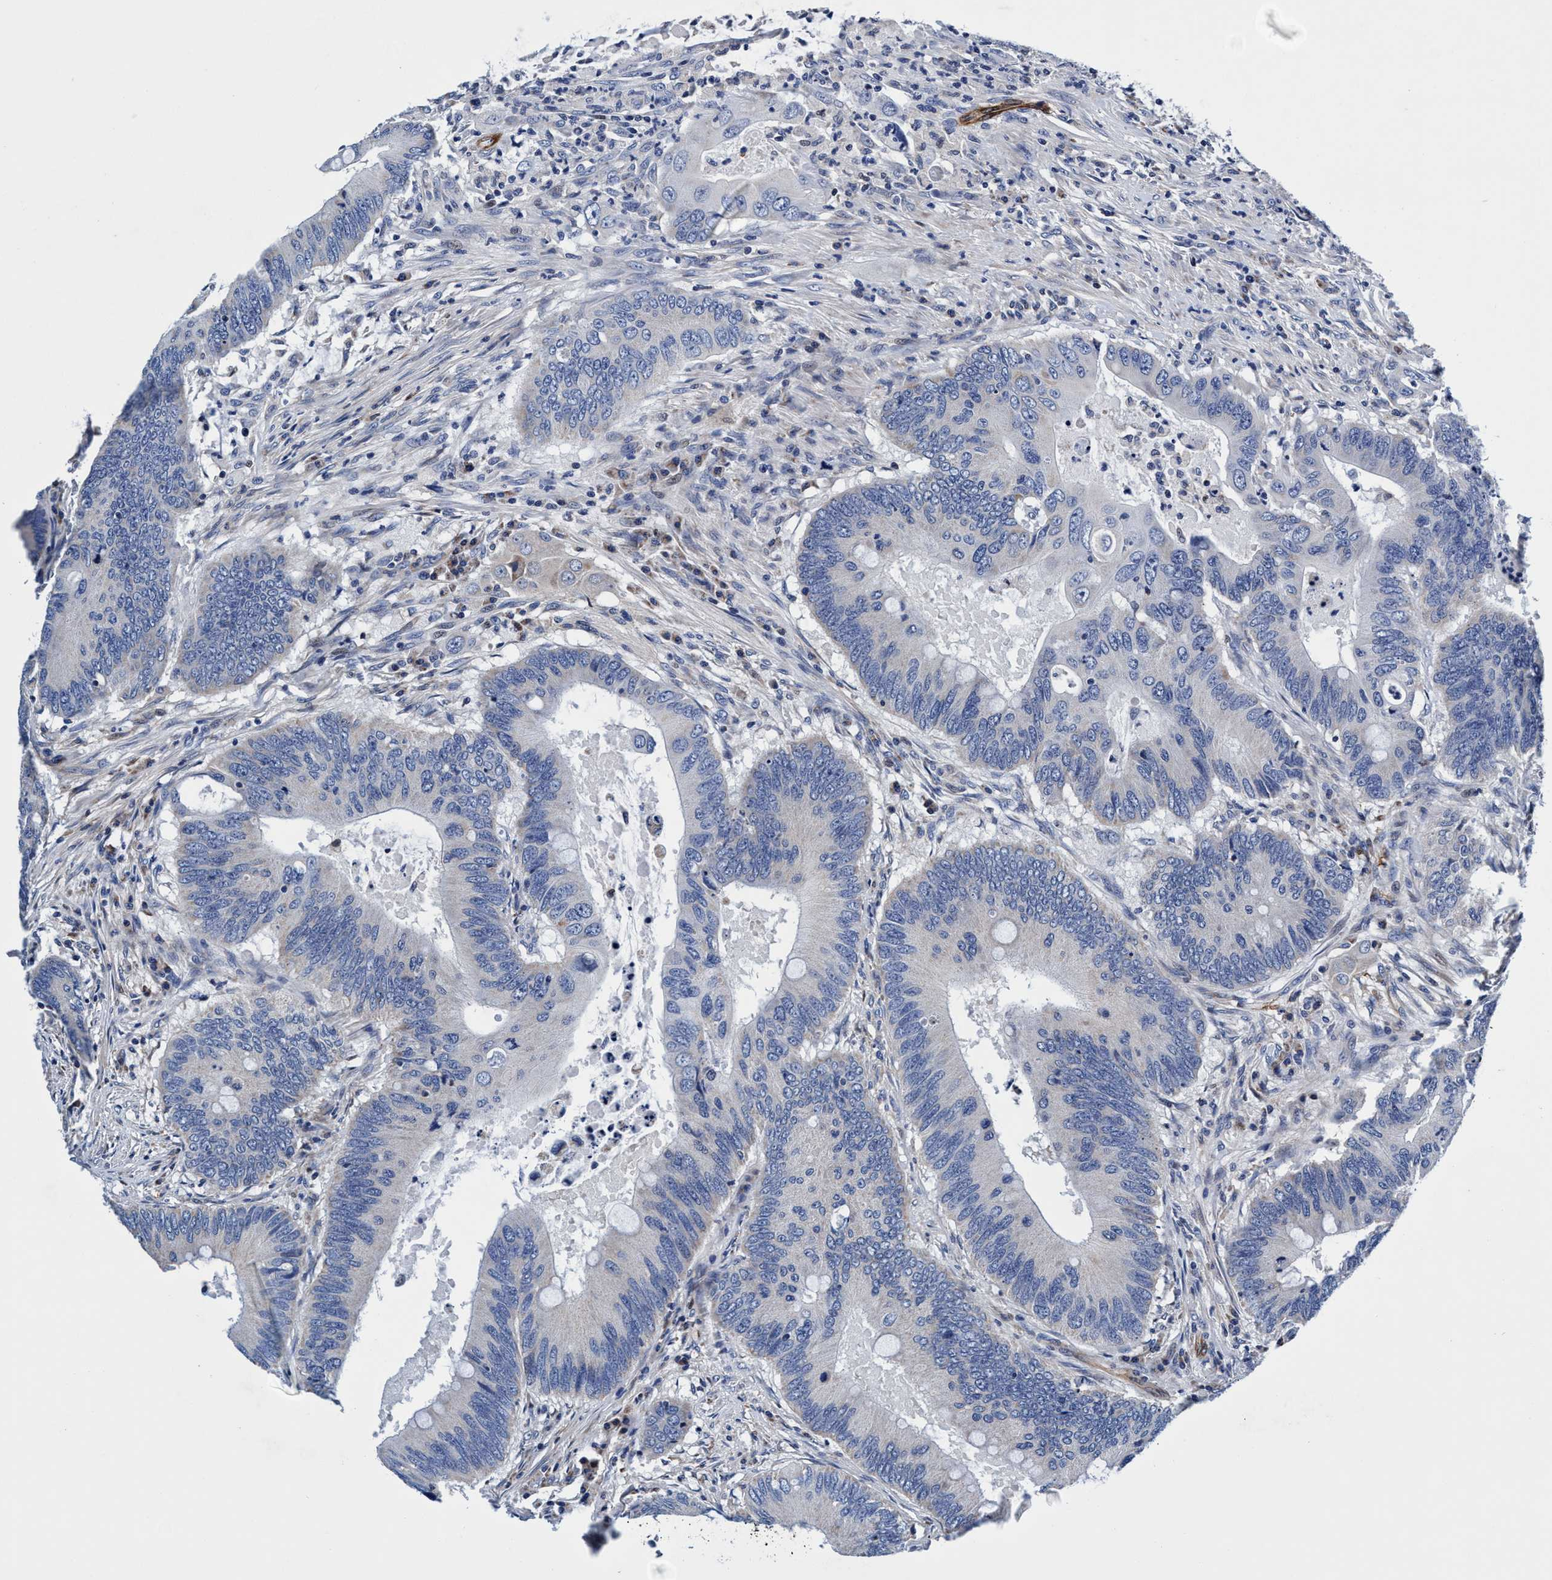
{"staining": {"intensity": "negative", "quantity": "none", "location": "none"}, "tissue": "colorectal cancer", "cell_type": "Tumor cells", "image_type": "cancer", "snomed": [{"axis": "morphology", "description": "Adenocarcinoma, NOS"}, {"axis": "topography", "description": "Colon"}], "caption": "Protein analysis of colorectal cancer demonstrates no significant staining in tumor cells.", "gene": "UBALD2", "patient": {"sex": "male", "age": 71}}